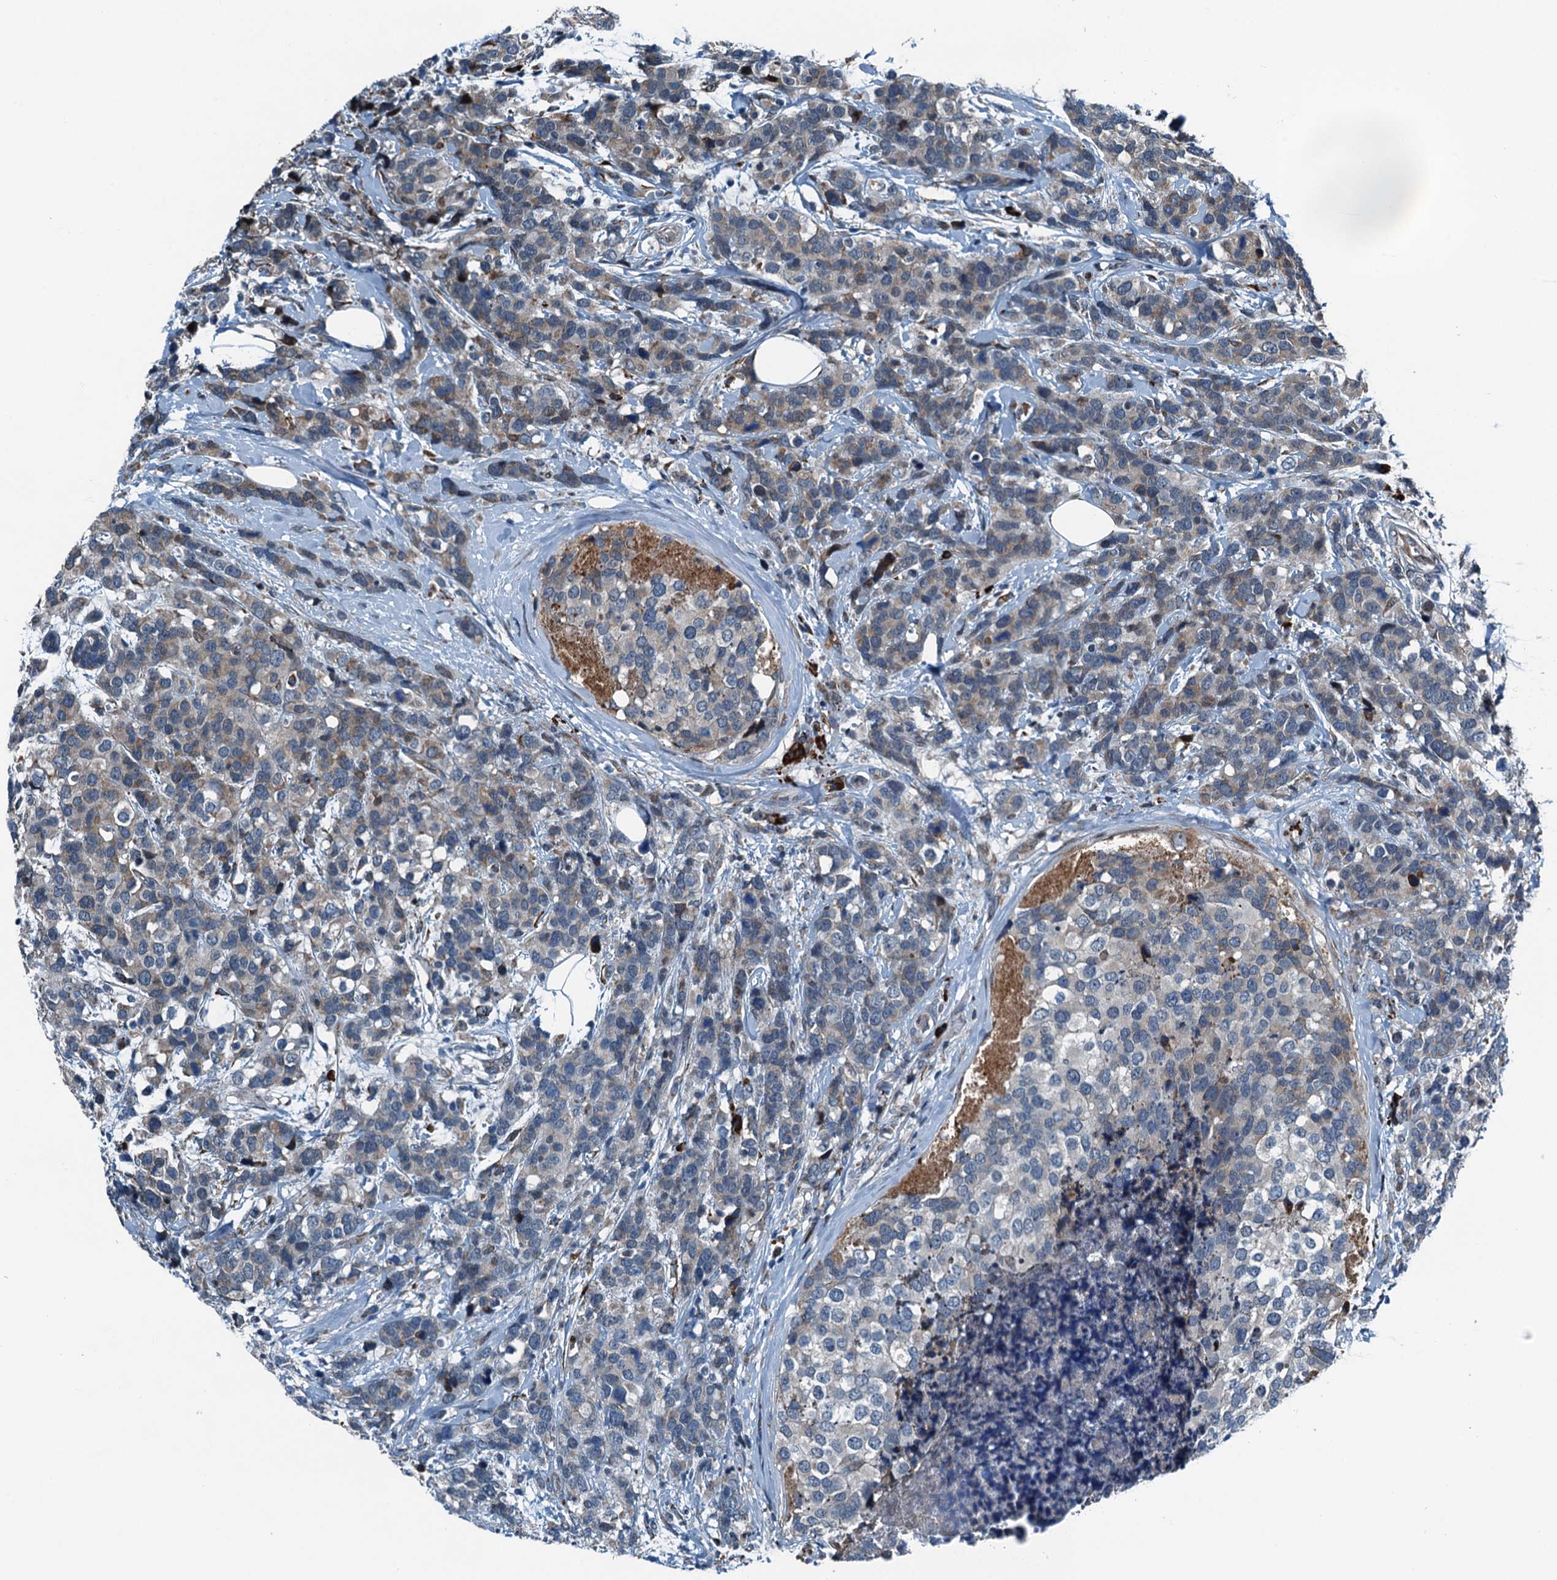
{"staining": {"intensity": "weak", "quantity": "25%-75%", "location": "cytoplasmic/membranous"}, "tissue": "breast cancer", "cell_type": "Tumor cells", "image_type": "cancer", "snomed": [{"axis": "morphology", "description": "Lobular carcinoma"}, {"axis": "topography", "description": "Breast"}], "caption": "There is low levels of weak cytoplasmic/membranous staining in tumor cells of breast cancer (lobular carcinoma), as demonstrated by immunohistochemical staining (brown color).", "gene": "TAMALIN", "patient": {"sex": "female", "age": 59}}